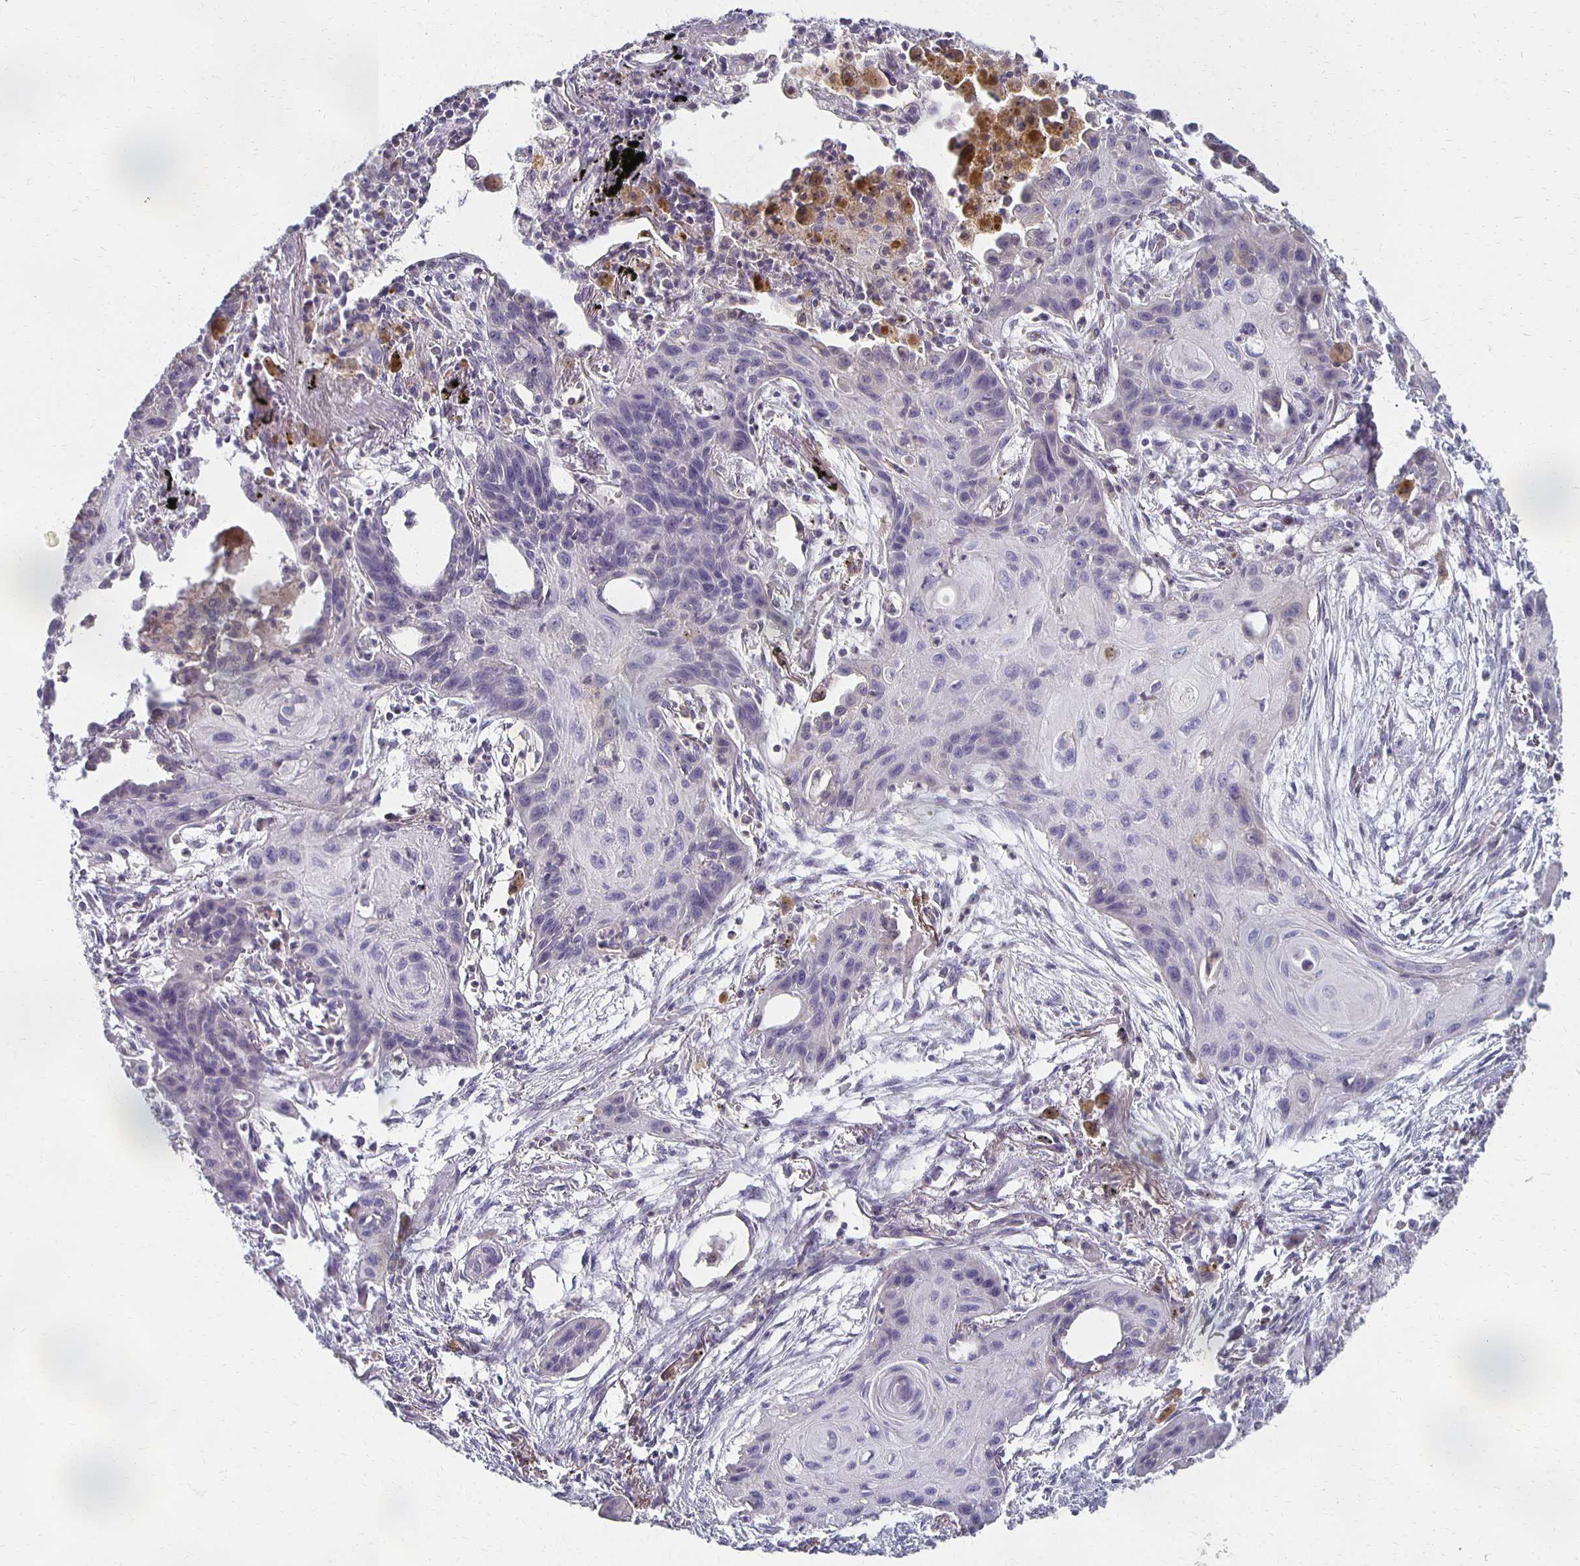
{"staining": {"intensity": "negative", "quantity": "none", "location": "none"}, "tissue": "lung cancer", "cell_type": "Tumor cells", "image_type": "cancer", "snomed": [{"axis": "morphology", "description": "Squamous cell carcinoma, NOS"}, {"axis": "topography", "description": "Lung"}], "caption": "IHC histopathology image of neoplastic tissue: lung cancer stained with DAB (3,3'-diaminobenzidine) exhibits no significant protein staining in tumor cells. (DAB (3,3'-diaminobenzidine) immunohistochemistry visualized using brightfield microscopy, high magnification).", "gene": "GPX4", "patient": {"sex": "male", "age": 71}}